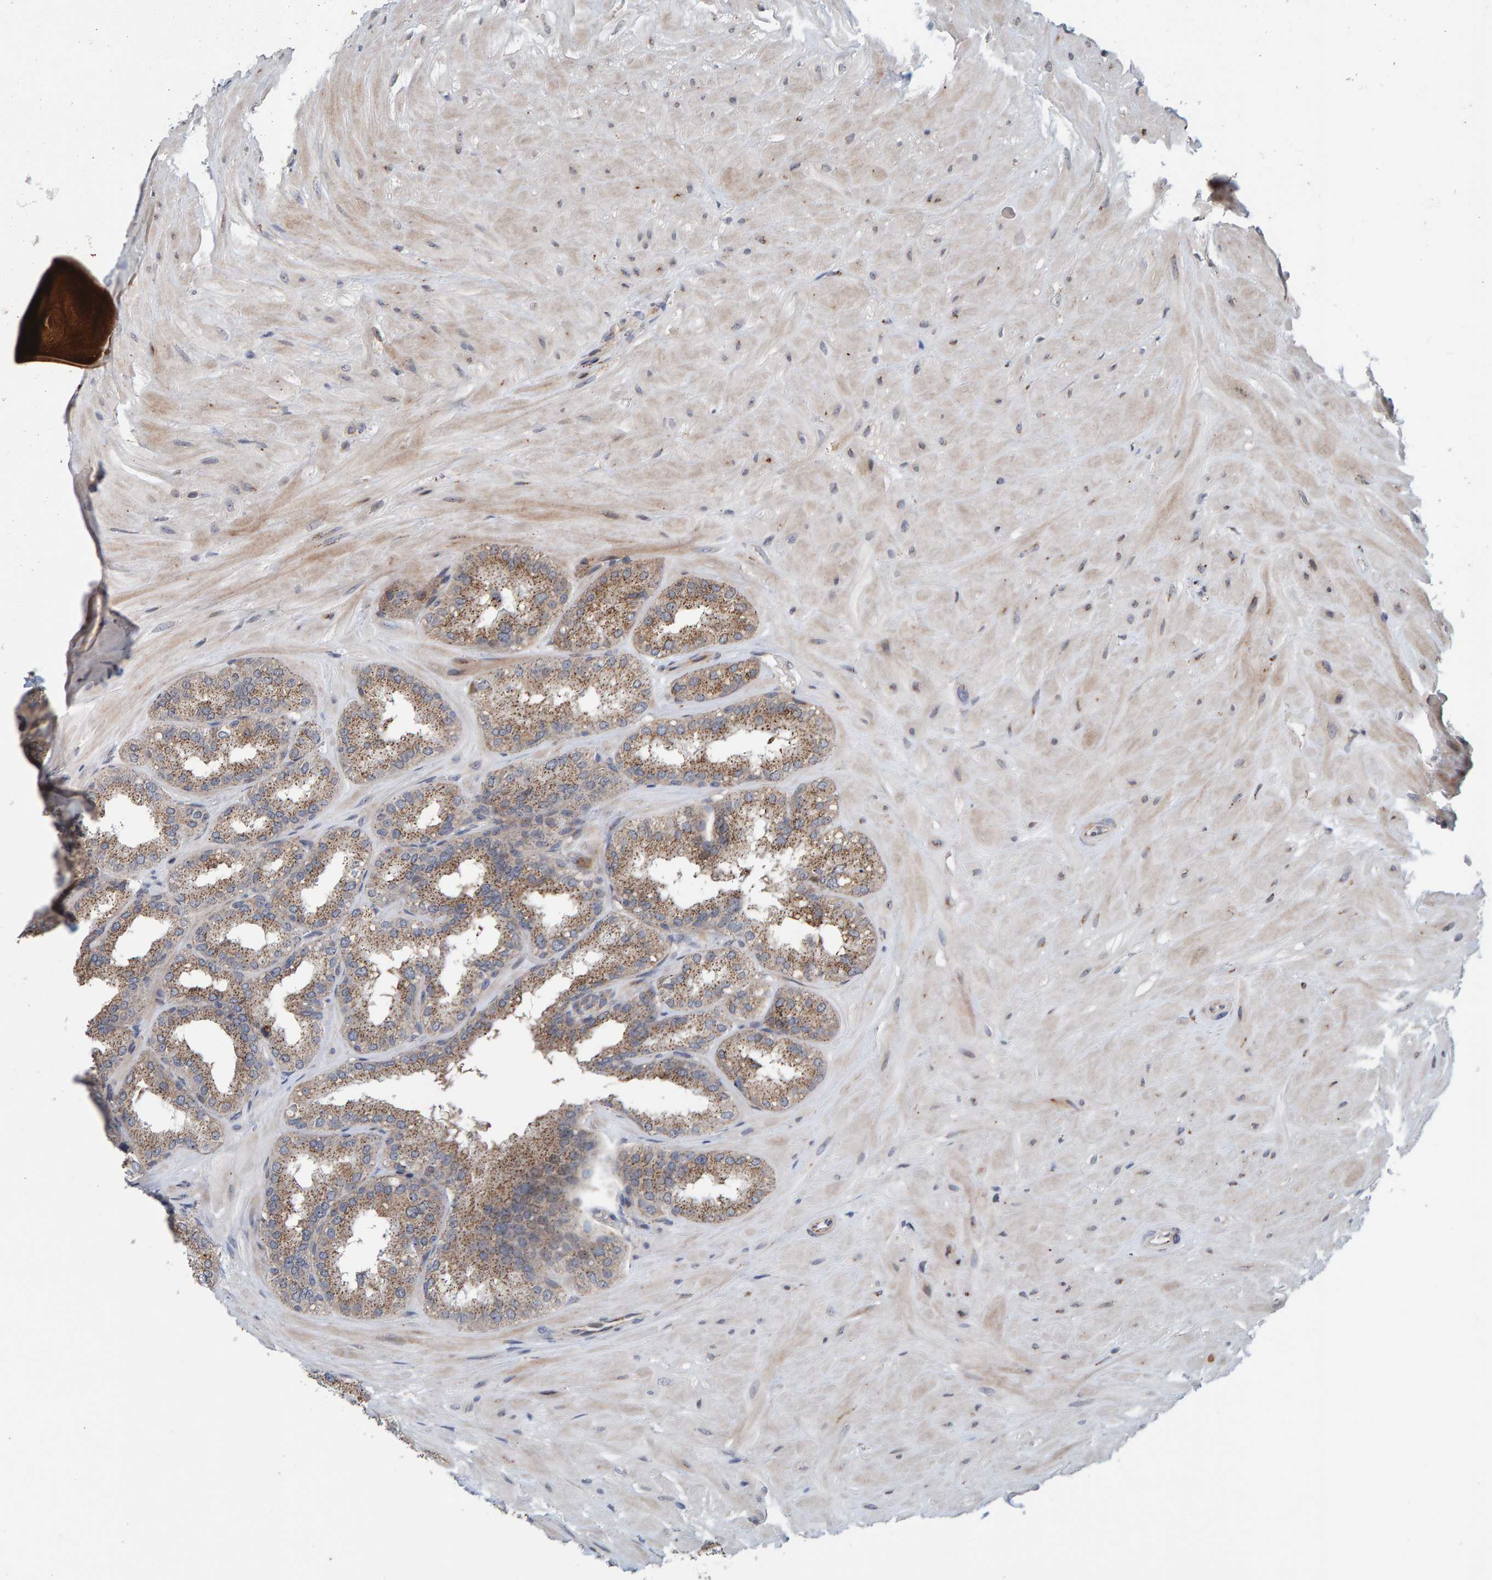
{"staining": {"intensity": "weak", "quantity": ">75%", "location": "cytoplasmic/membranous"}, "tissue": "seminal vesicle", "cell_type": "Glandular cells", "image_type": "normal", "snomed": [{"axis": "morphology", "description": "Normal tissue, NOS"}, {"axis": "topography", "description": "Prostate"}, {"axis": "topography", "description": "Seminal veicle"}], "caption": "Normal seminal vesicle shows weak cytoplasmic/membranous staining in approximately >75% of glandular cells, visualized by immunohistochemistry.", "gene": "CCDC25", "patient": {"sex": "male", "age": 51}}